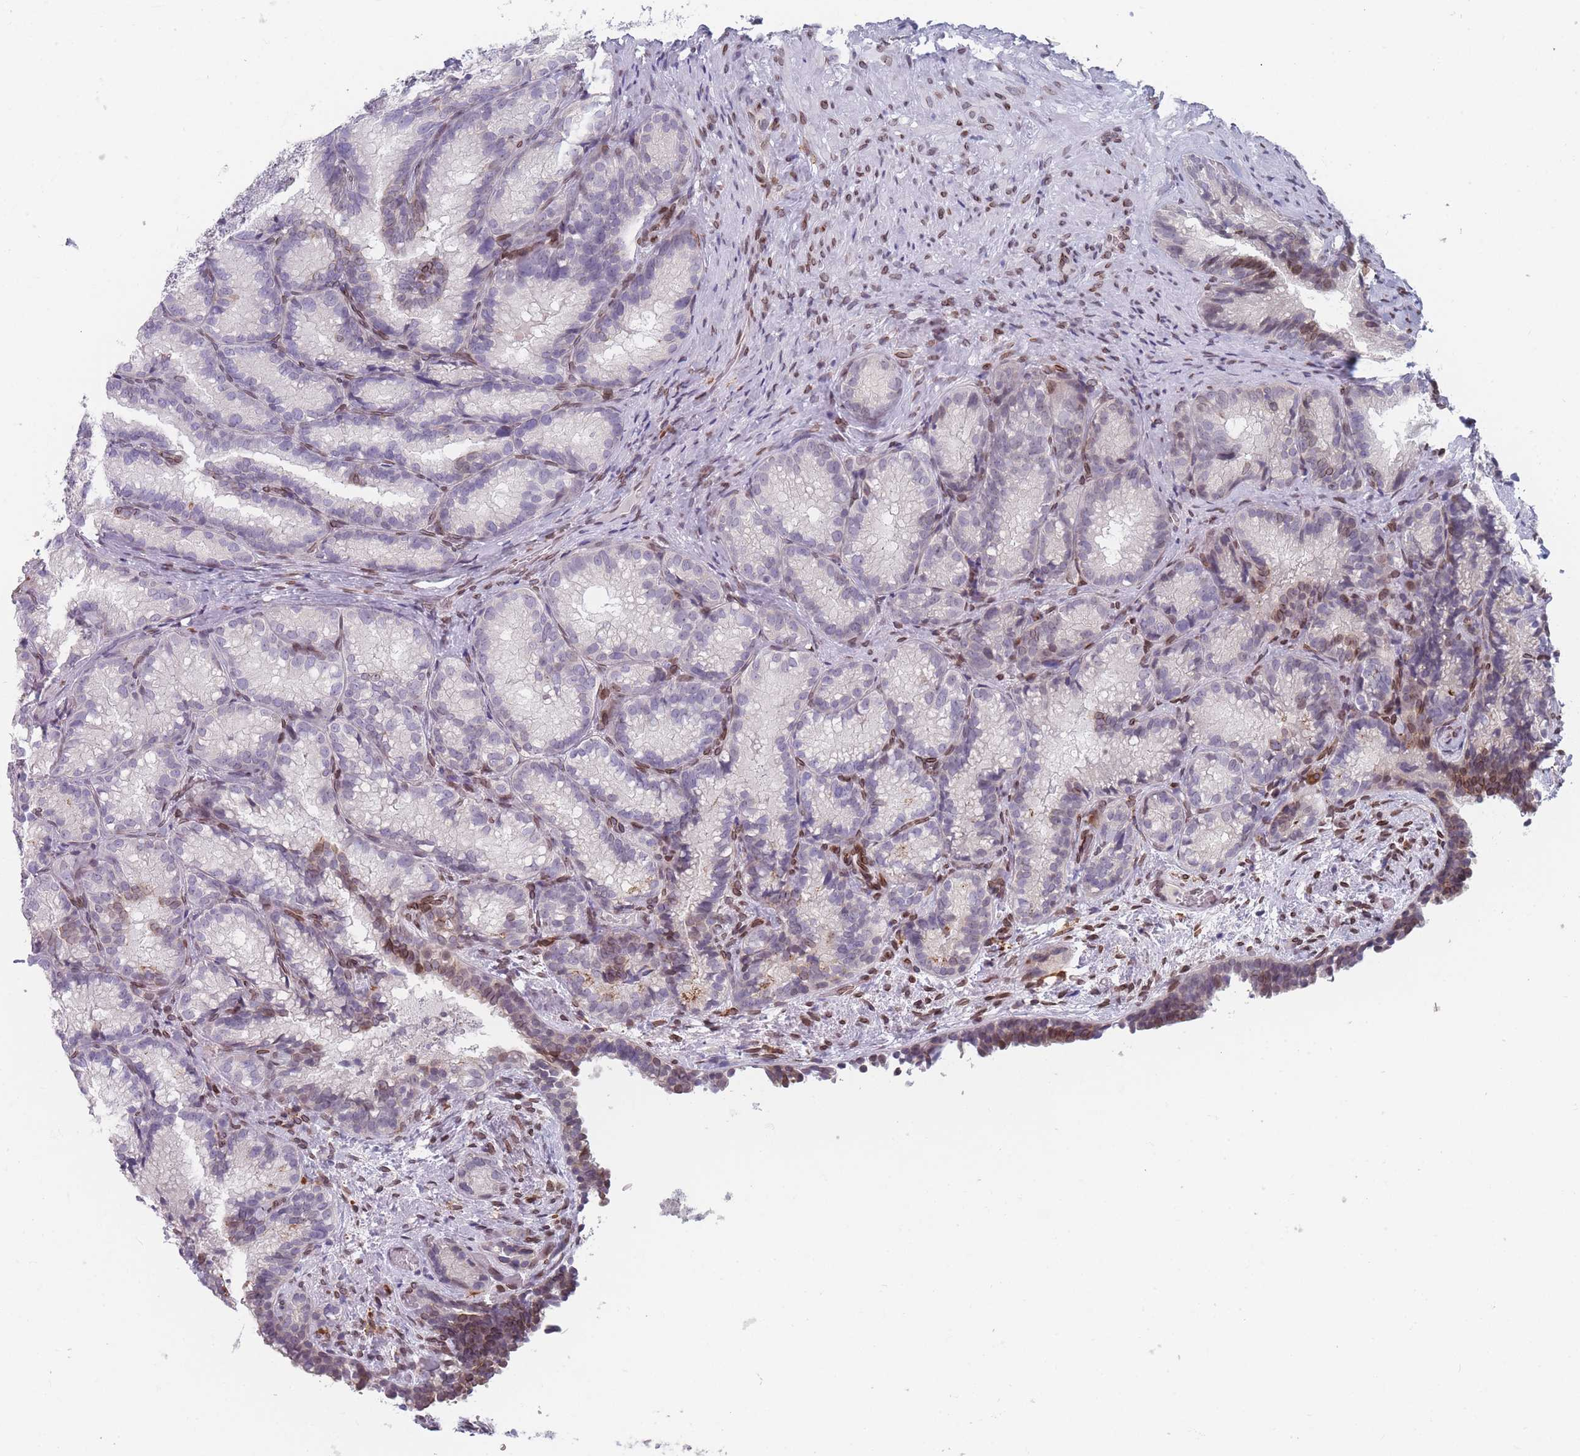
{"staining": {"intensity": "moderate", "quantity": "<25%", "location": "cytoplasmic/membranous,nuclear"}, "tissue": "seminal vesicle", "cell_type": "Glandular cells", "image_type": "normal", "snomed": [{"axis": "morphology", "description": "Normal tissue, NOS"}, {"axis": "topography", "description": "Seminal veicle"}], "caption": "Protein staining of normal seminal vesicle reveals moderate cytoplasmic/membranous,nuclear expression in about <25% of glandular cells. The protein is shown in brown color, while the nuclei are stained blue.", "gene": "ZBTB1", "patient": {"sex": "male", "age": 58}}